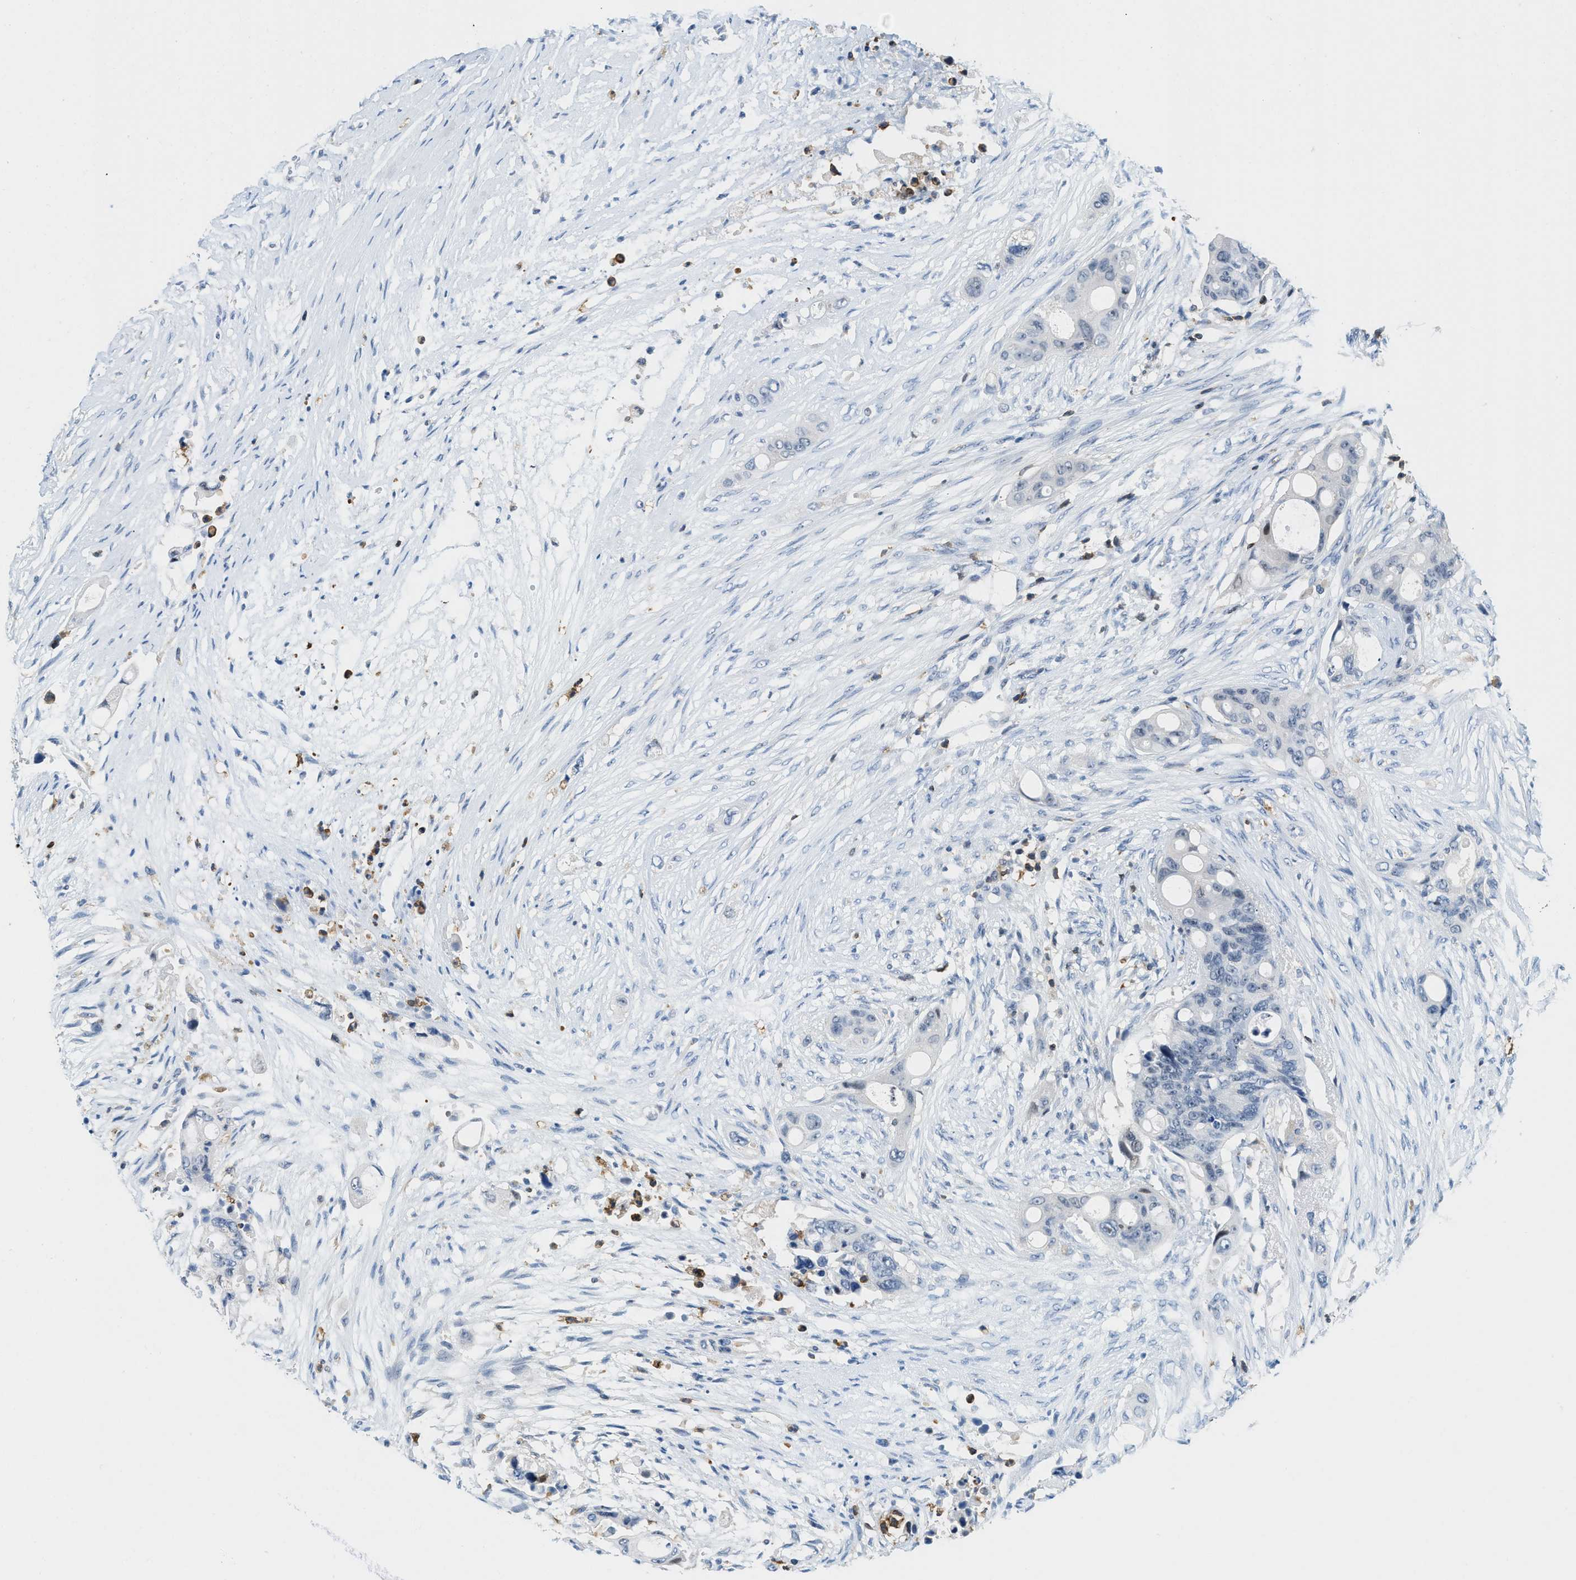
{"staining": {"intensity": "negative", "quantity": "none", "location": "none"}, "tissue": "colorectal cancer", "cell_type": "Tumor cells", "image_type": "cancer", "snomed": [{"axis": "morphology", "description": "Adenocarcinoma, NOS"}, {"axis": "topography", "description": "Colon"}], "caption": "Colorectal cancer (adenocarcinoma) was stained to show a protein in brown. There is no significant staining in tumor cells.", "gene": "FAM151A", "patient": {"sex": "female", "age": 57}}